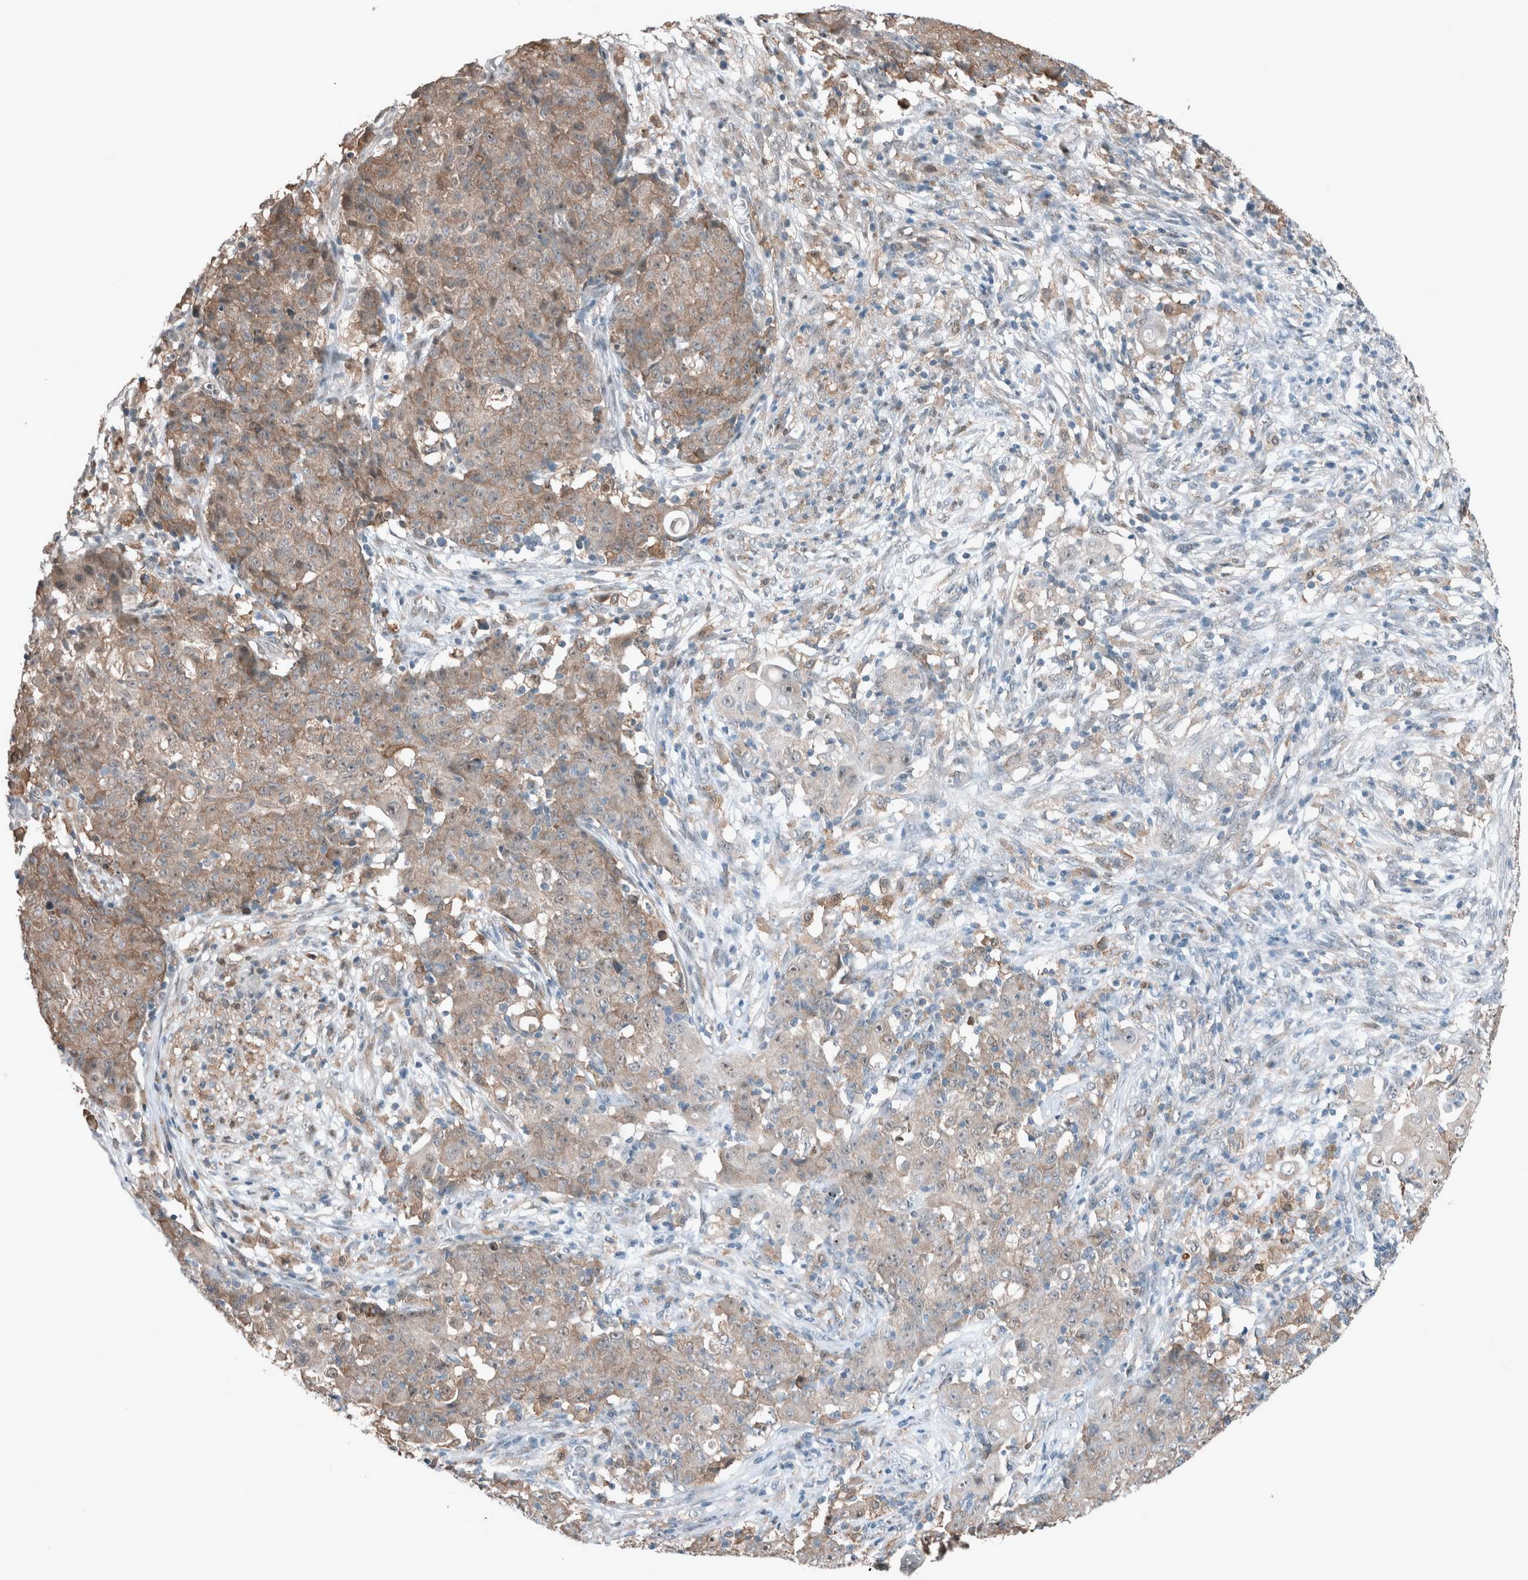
{"staining": {"intensity": "weak", "quantity": "25%-75%", "location": "cytoplasmic/membranous"}, "tissue": "ovarian cancer", "cell_type": "Tumor cells", "image_type": "cancer", "snomed": [{"axis": "morphology", "description": "Carcinoma, endometroid"}, {"axis": "topography", "description": "Ovary"}], "caption": "Ovarian endometroid carcinoma stained with a protein marker reveals weak staining in tumor cells.", "gene": "RALGDS", "patient": {"sex": "female", "age": 42}}